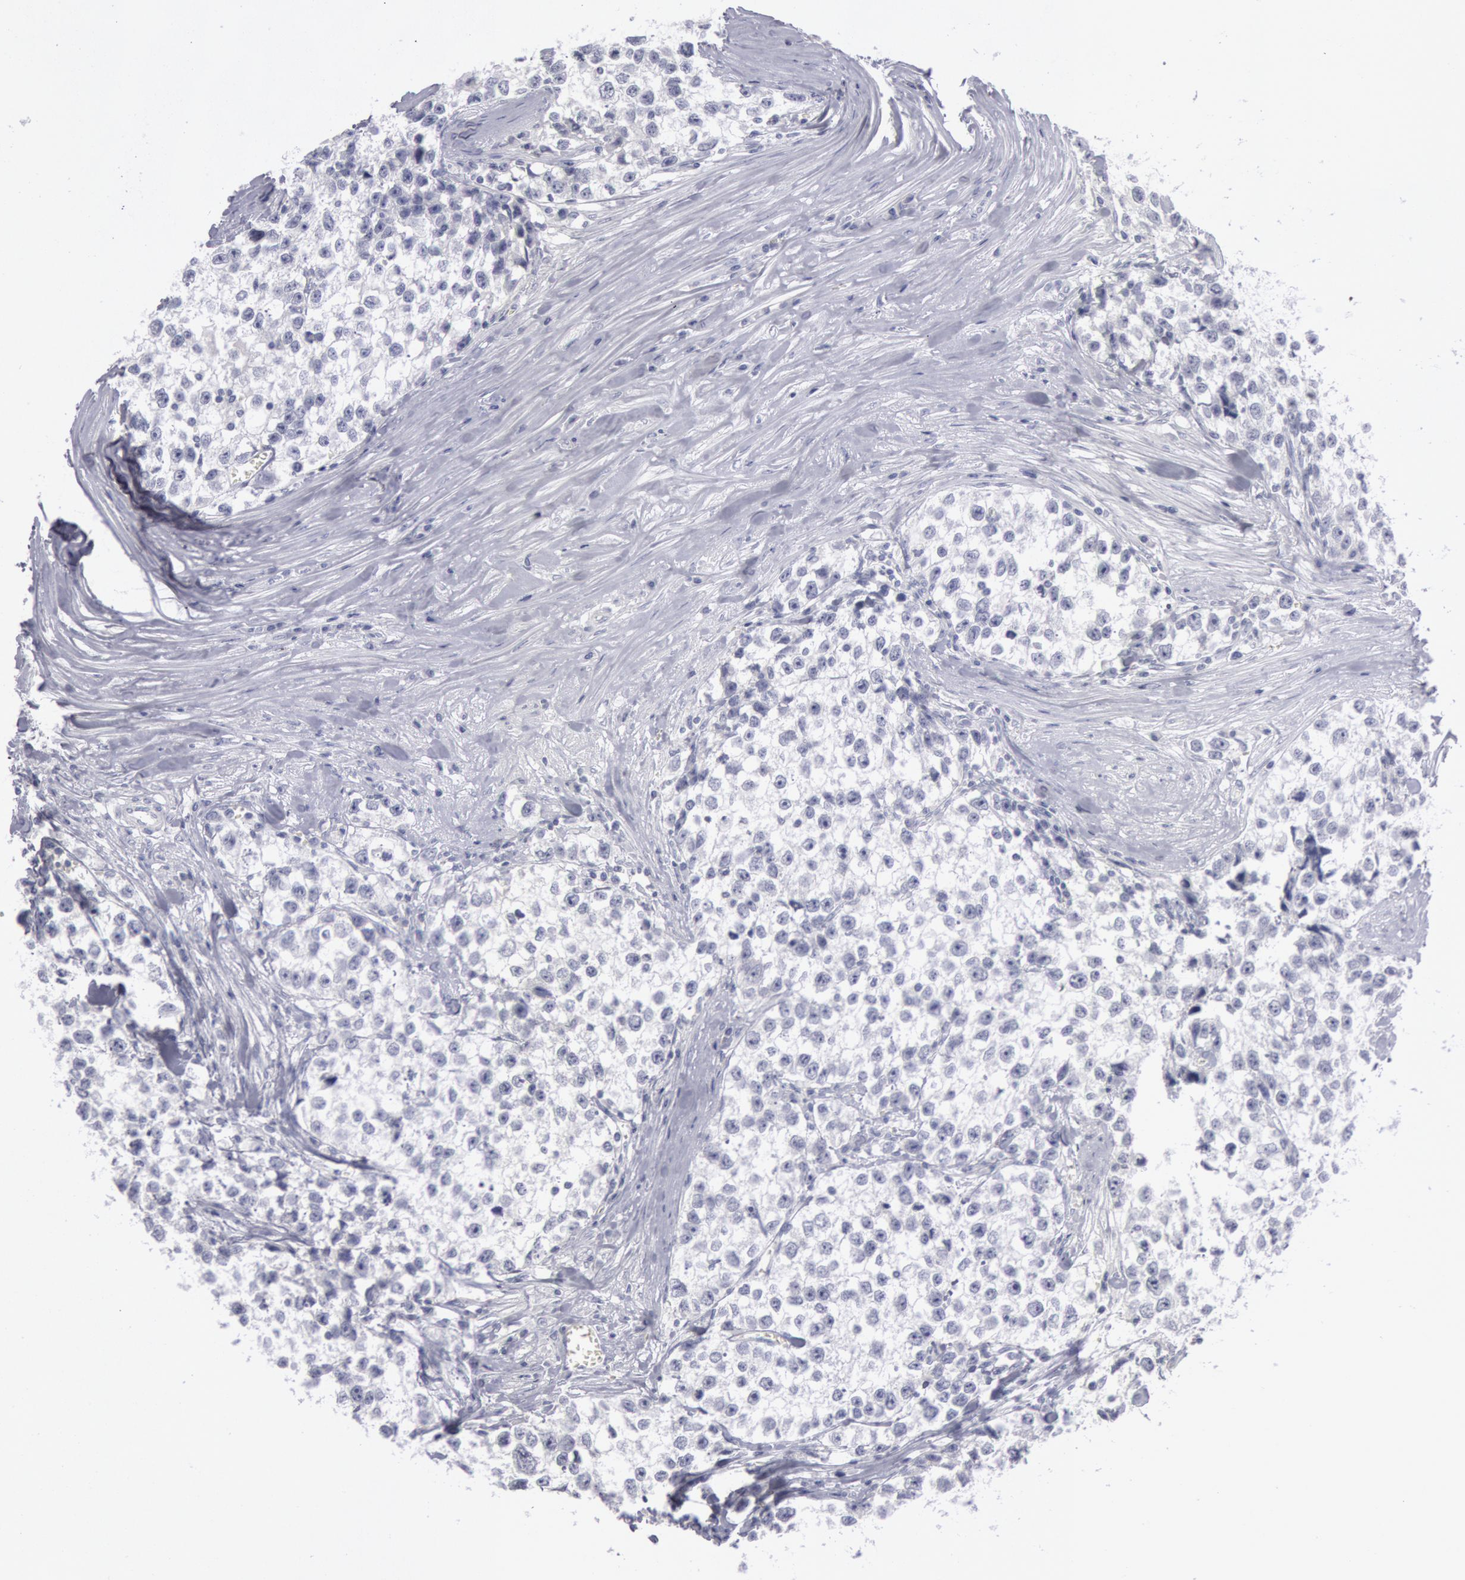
{"staining": {"intensity": "negative", "quantity": "none", "location": "none"}, "tissue": "testis cancer", "cell_type": "Tumor cells", "image_type": "cancer", "snomed": [{"axis": "morphology", "description": "Seminoma, NOS"}, {"axis": "morphology", "description": "Carcinoma, Embryonal, NOS"}, {"axis": "topography", "description": "Testis"}], "caption": "IHC micrograph of human embryonal carcinoma (testis) stained for a protein (brown), which demonstrates no expression in tumor cells.", "gene": "KRT16", "patient": {"sex": "male", "age": 30}}